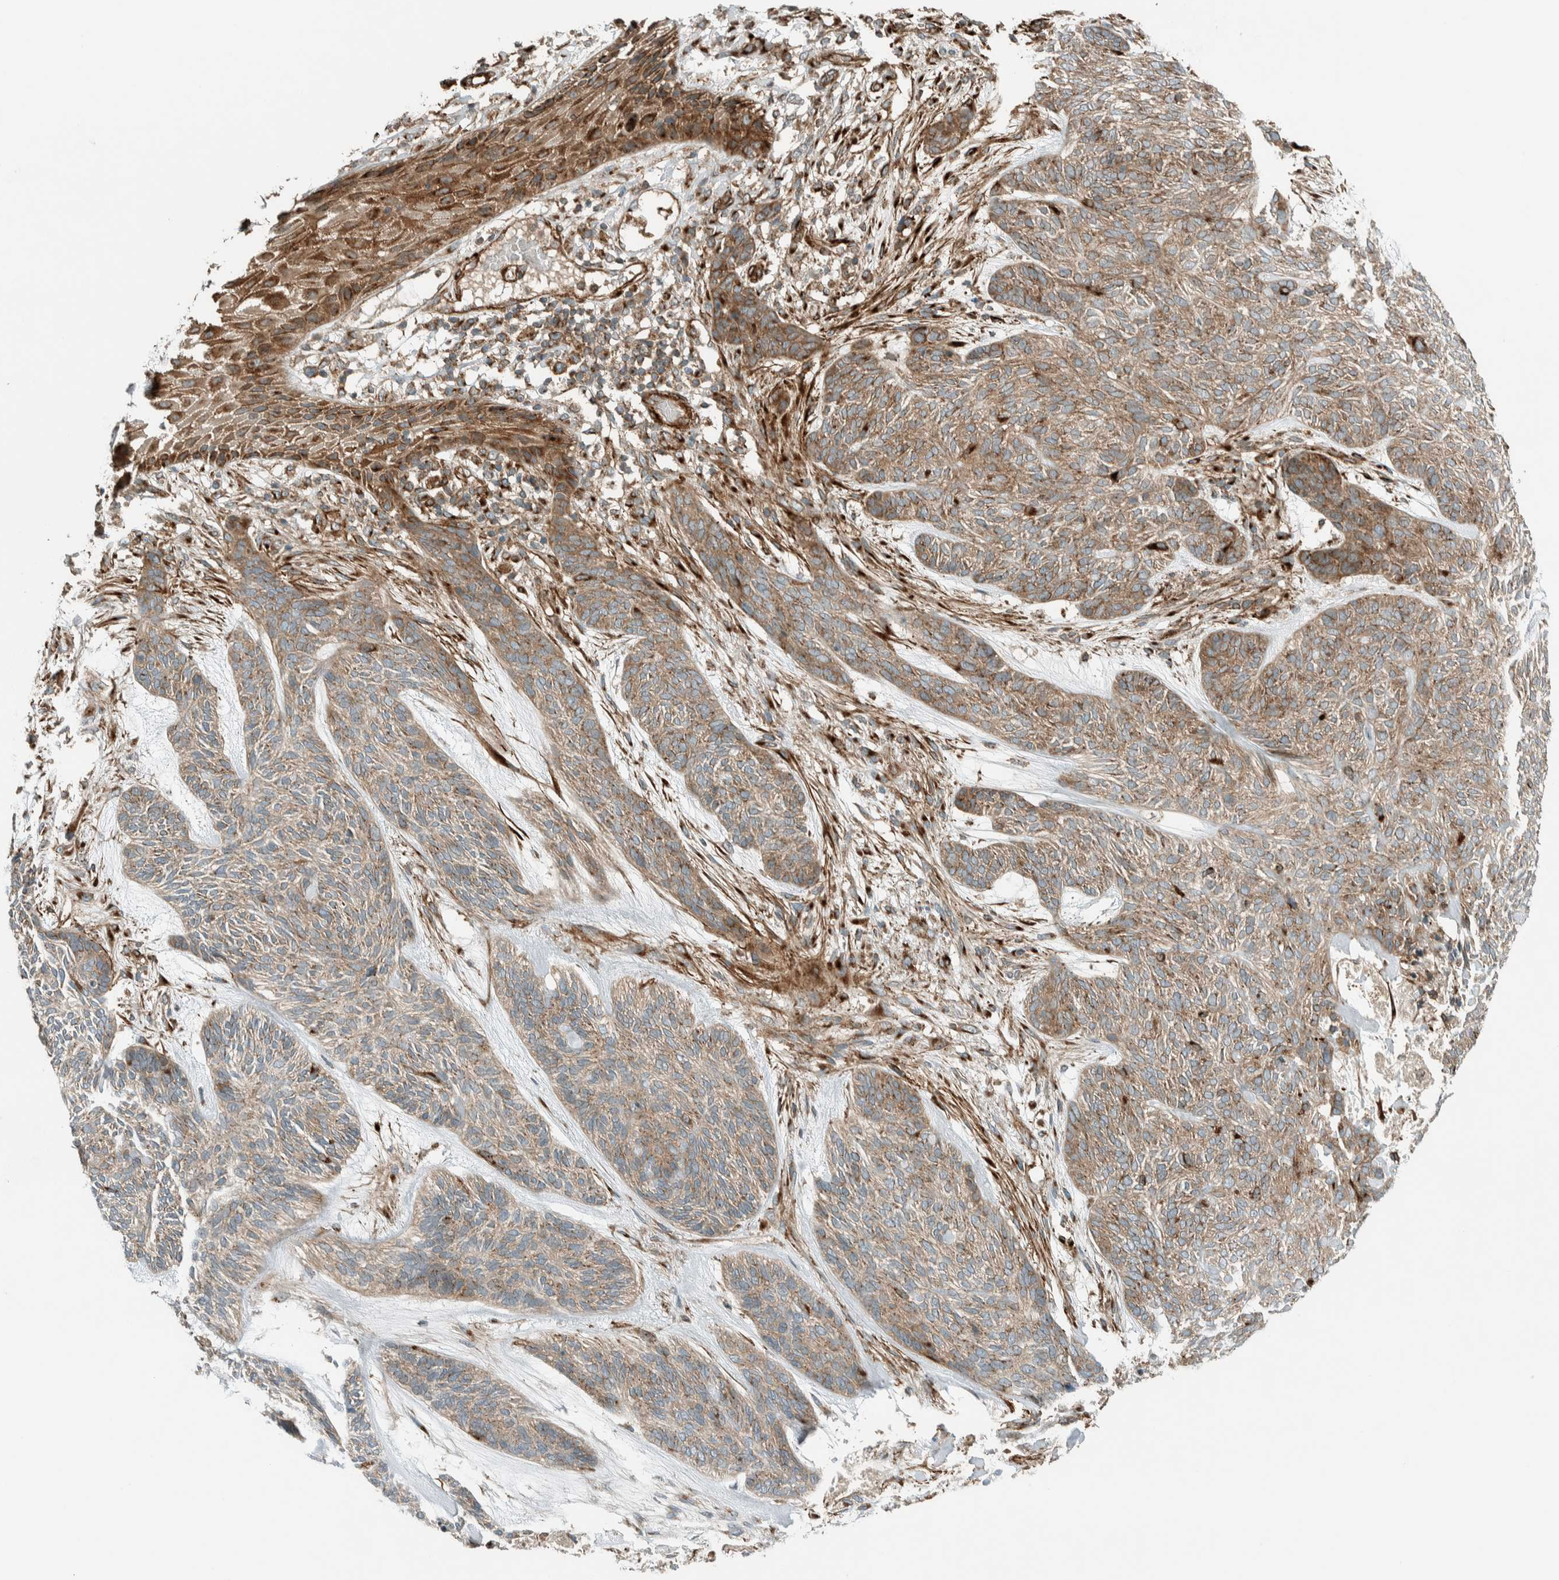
{"staining": {"intensity": "weak", "quantity": ">75%", "location": "cytoplasmic/membranous"}, "tissue": "skin cancer", "cell_type": "Tumor cells", "image_type": "cancer", "snomed": [{"axis": "morphology", "description": "Basal cell carcinoma"}, {"axis": "topography", "description": "Skin"}], "caption": "Weak cytoplasmic/membranous protein positivity is identified in approximately >75% of tumor cells in skin basal cell carcinoma.", "gene": "EXOC7", "patient": {"sex": "male", "age": 55}}